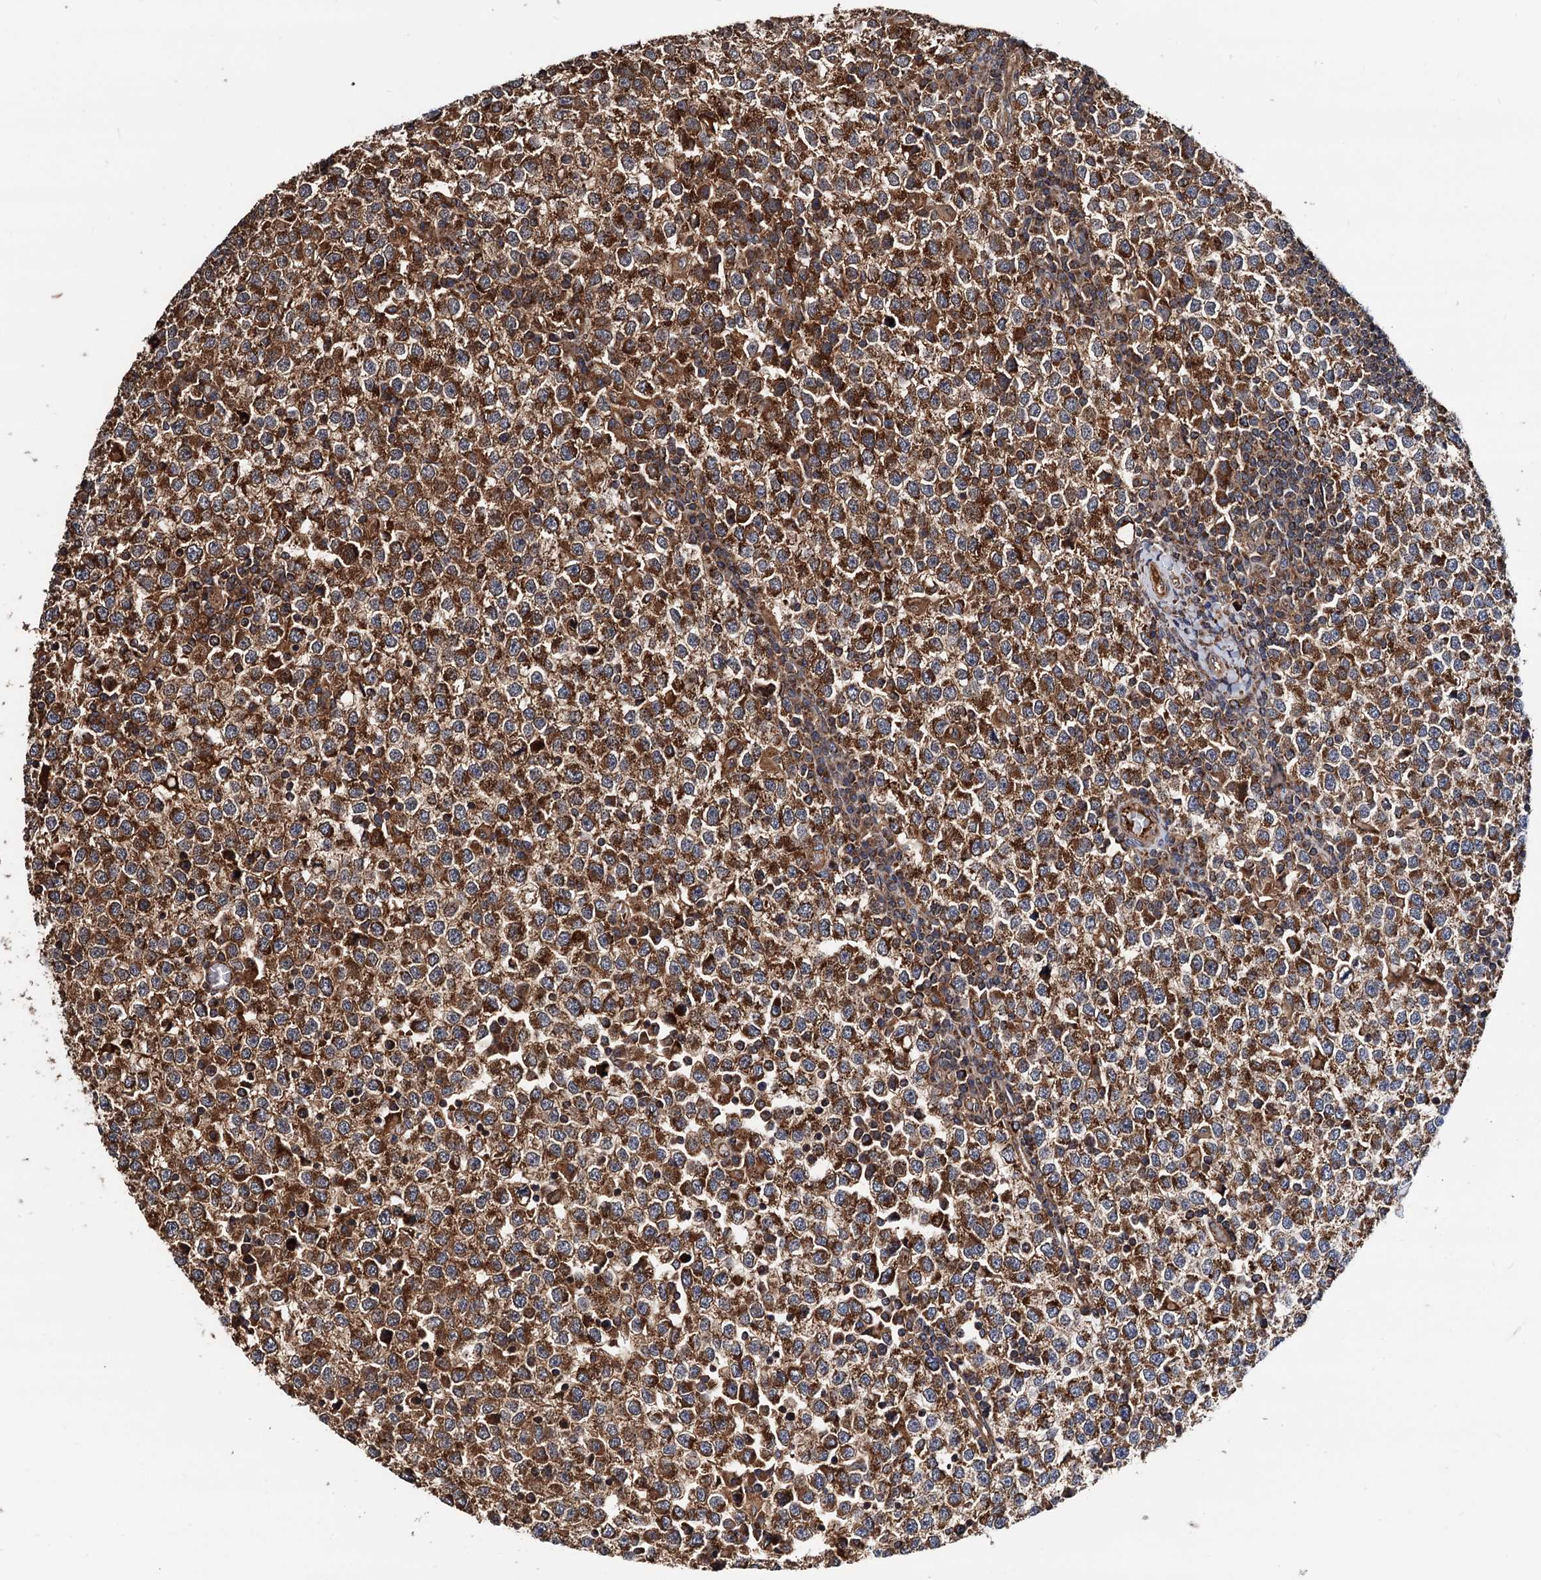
{"staining": {"intensity": "strong", "quantity": ">75%", "location": "cytoplasmic/membranous"}, "tissue": "testis cancer", "cell_type": "Tumor cells", "image_type": "cancer", "snomed": [{"axis": "morphology", "description": "Seminoma, NOS"}, {"axis": "topography", "description": "Testis"}], "caption": "The histopathology image reveals staining of testis cancer (seminoma), revealing strong cytoplasmic/membranous protein staining (brown color) within tumor cells.", "gene": "MRPL42", "patient": {"sex": "male", "age": 65}}